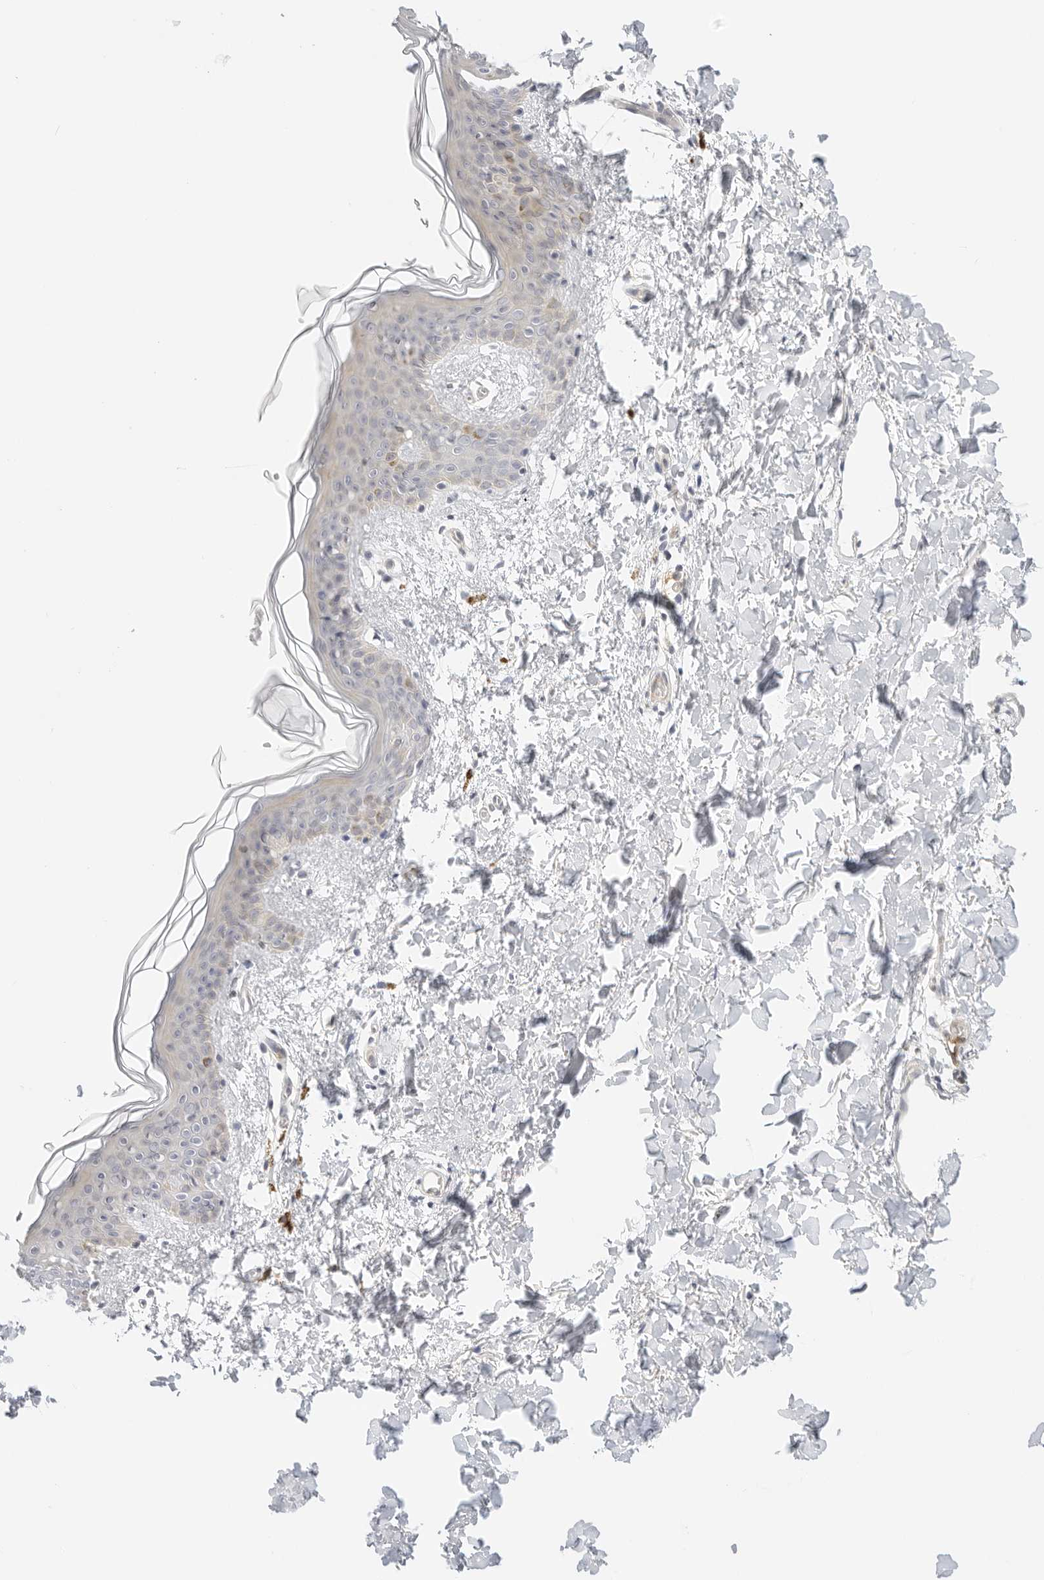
{"staining": {"intensity": "negative", "quantity": "none", "location": "none"}, "tissue": "skin", "cell_type": "Fibroblasts", "image_type": "normal", "snomed": [{"axis": "morphology", "description": "Normal tissue, NOS"}, {"axis": "topography", "description": "Skin"}], "caption": "Protein analysis of normal skin displays no significant positivity in fibroblasts. (IHC, brightfield microscopy, high magnification).", "gene": "OSCP1", "patient": {"sex": "female", "age": 46}}